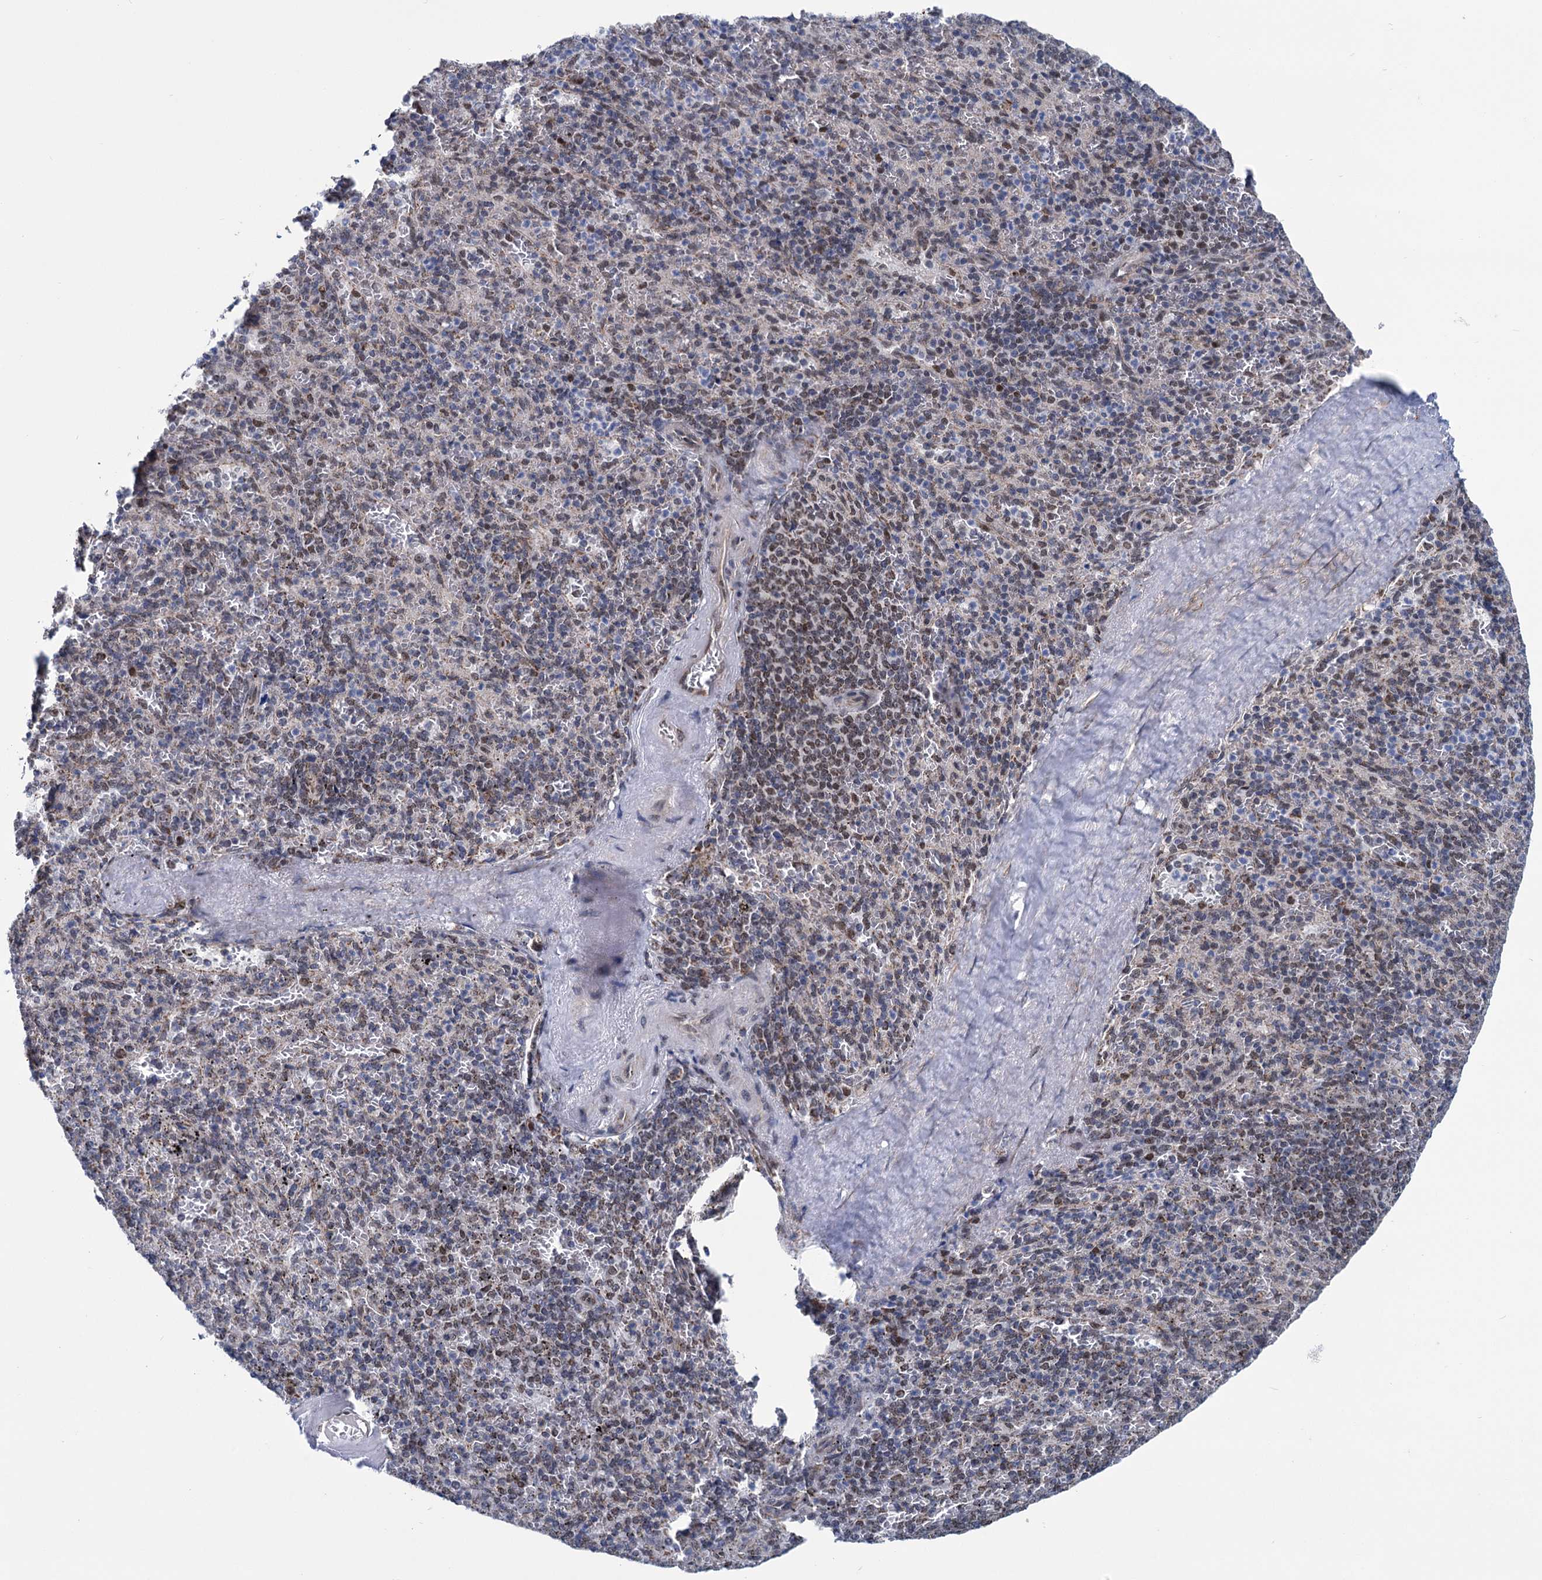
{"staining": {"intensity": "moderate", "quantity": "<25%", "location": "cytoplasmic/membranous,nuclear"}, "tissue": "spleen", "cell_type": "Cells in red pulp", "image_type": "normal", "snomed": [{"axis": "morphology", "description": "Normal tissue, NOS"}, {"axis": "topography", "description": "Spleen"}], "caption": "High-power microscopy captured an immunohistochemistry image of normal spleen, revealing moderate cytoplasmic/membranous,nuclear positivity in about <25% of cells in red pulp. The staining is performed using DAB (3,3'-diaminobenzidine) brown chromogen to label protein expression. The nuclei are counter-stained blue using hematoxylin.", "gene": "MORN3", "patient": {"sex": "male", "age": 82}}